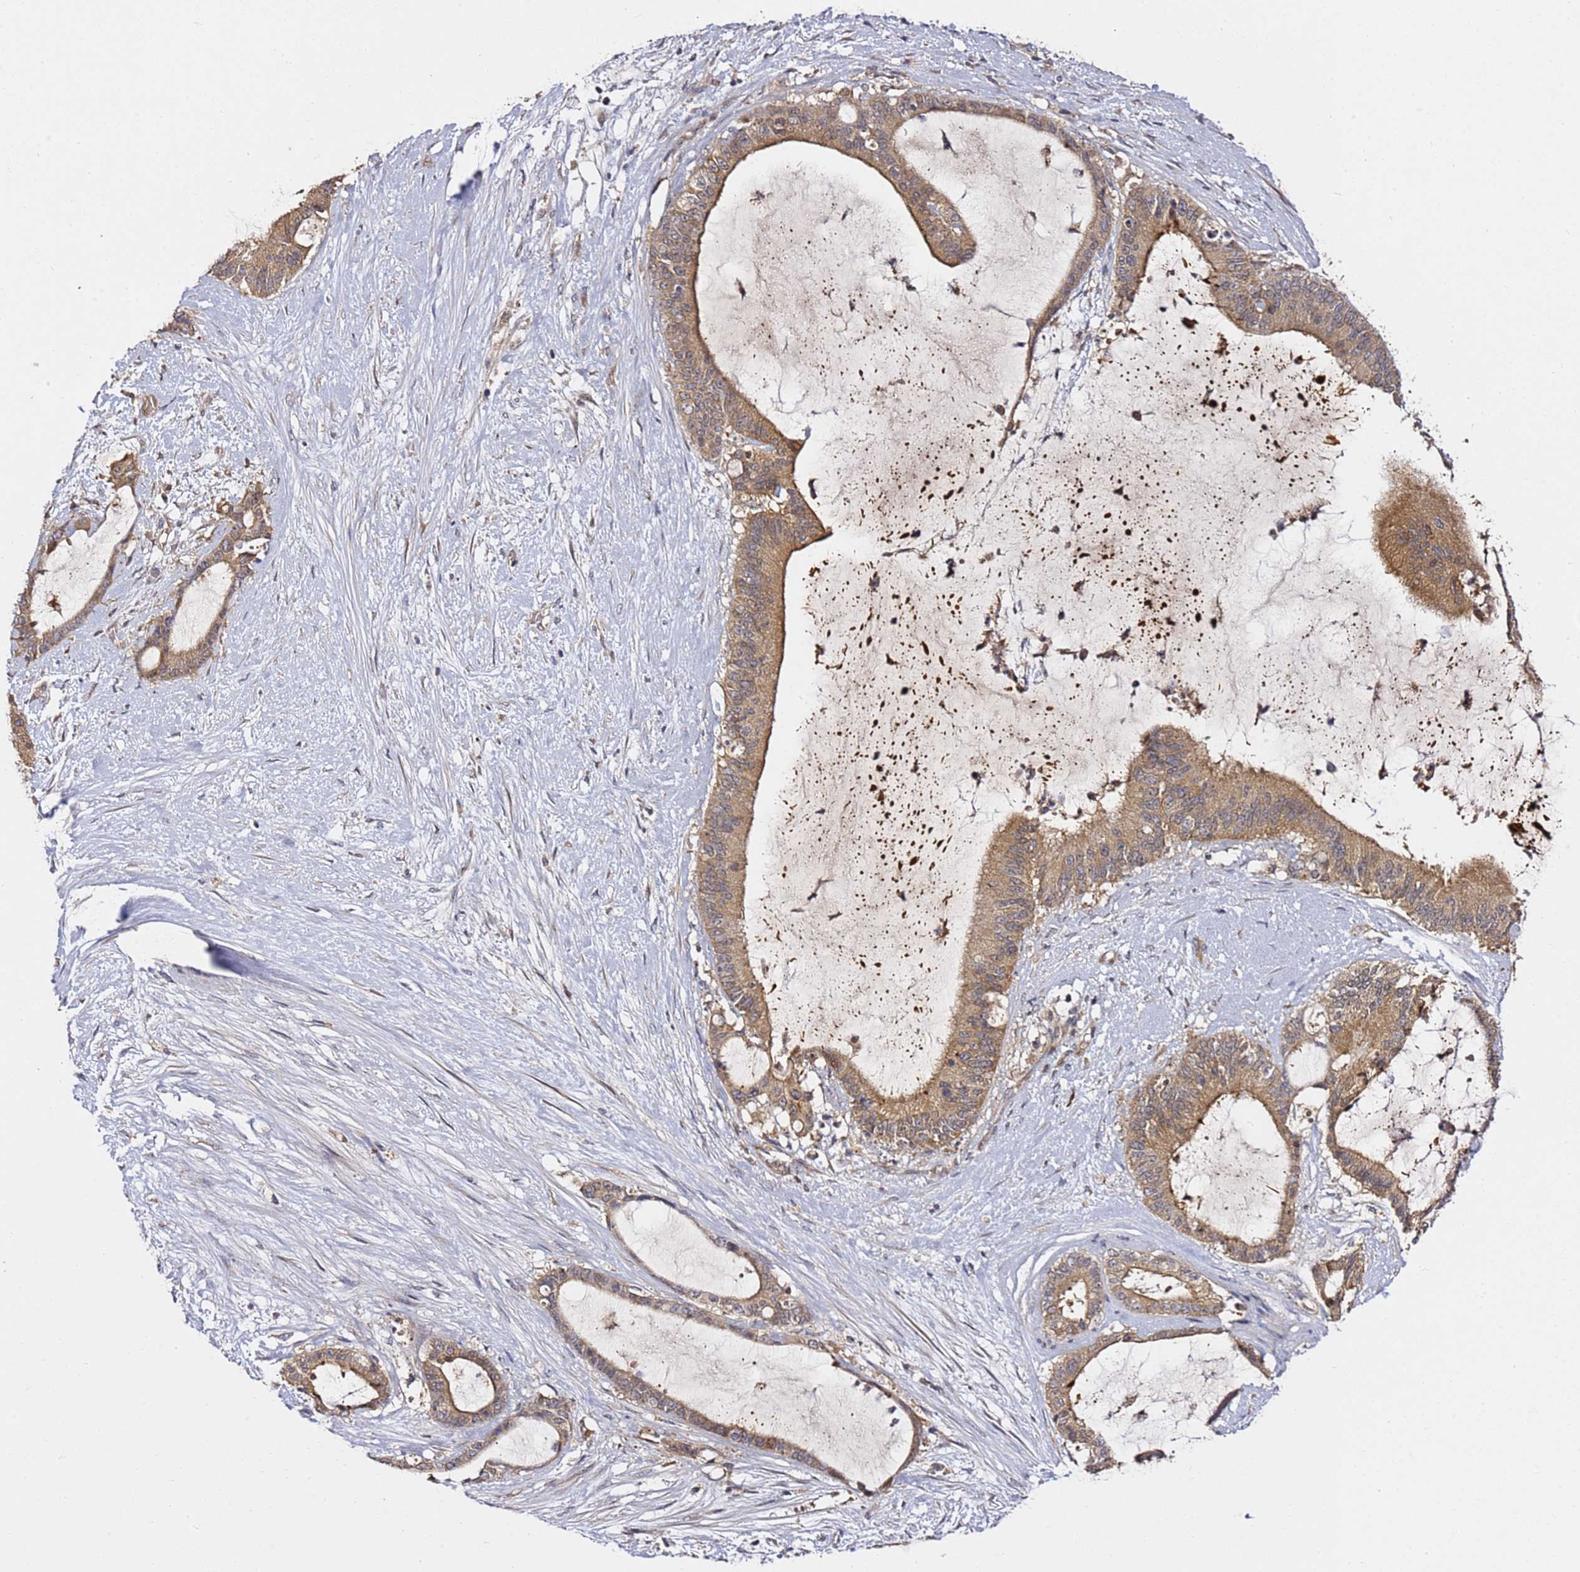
{"staining": {"intensity": "moderate", "quantity": ">75%", "location": "cytoplasmic/membranous"}, "tissue": "liver cancer", "cell_type": "Tumor cells", "image_type": "cancer", "snomed": [{"axis": "morphology", "description": "Normal tissue, NOS"}, {"axis": "morphology", "description": "Cholangiocarcinoma"}, {"axis": "topography", "description": "Liver"}, {"axis": "topography", "description": "Peripheral nerve tissue"}], "caption": "Liver cholangiocarcinoma tissue demonstrates moderate cytoplasmic/membranous positivity in approximately >75% of tumor cells, visualized by immunohistochemistry. Ihc stains the protein in brown and the nuclei are stained blue.", "gene": "OSBPL2", "patient": {"sex": "female", "age": 73}}